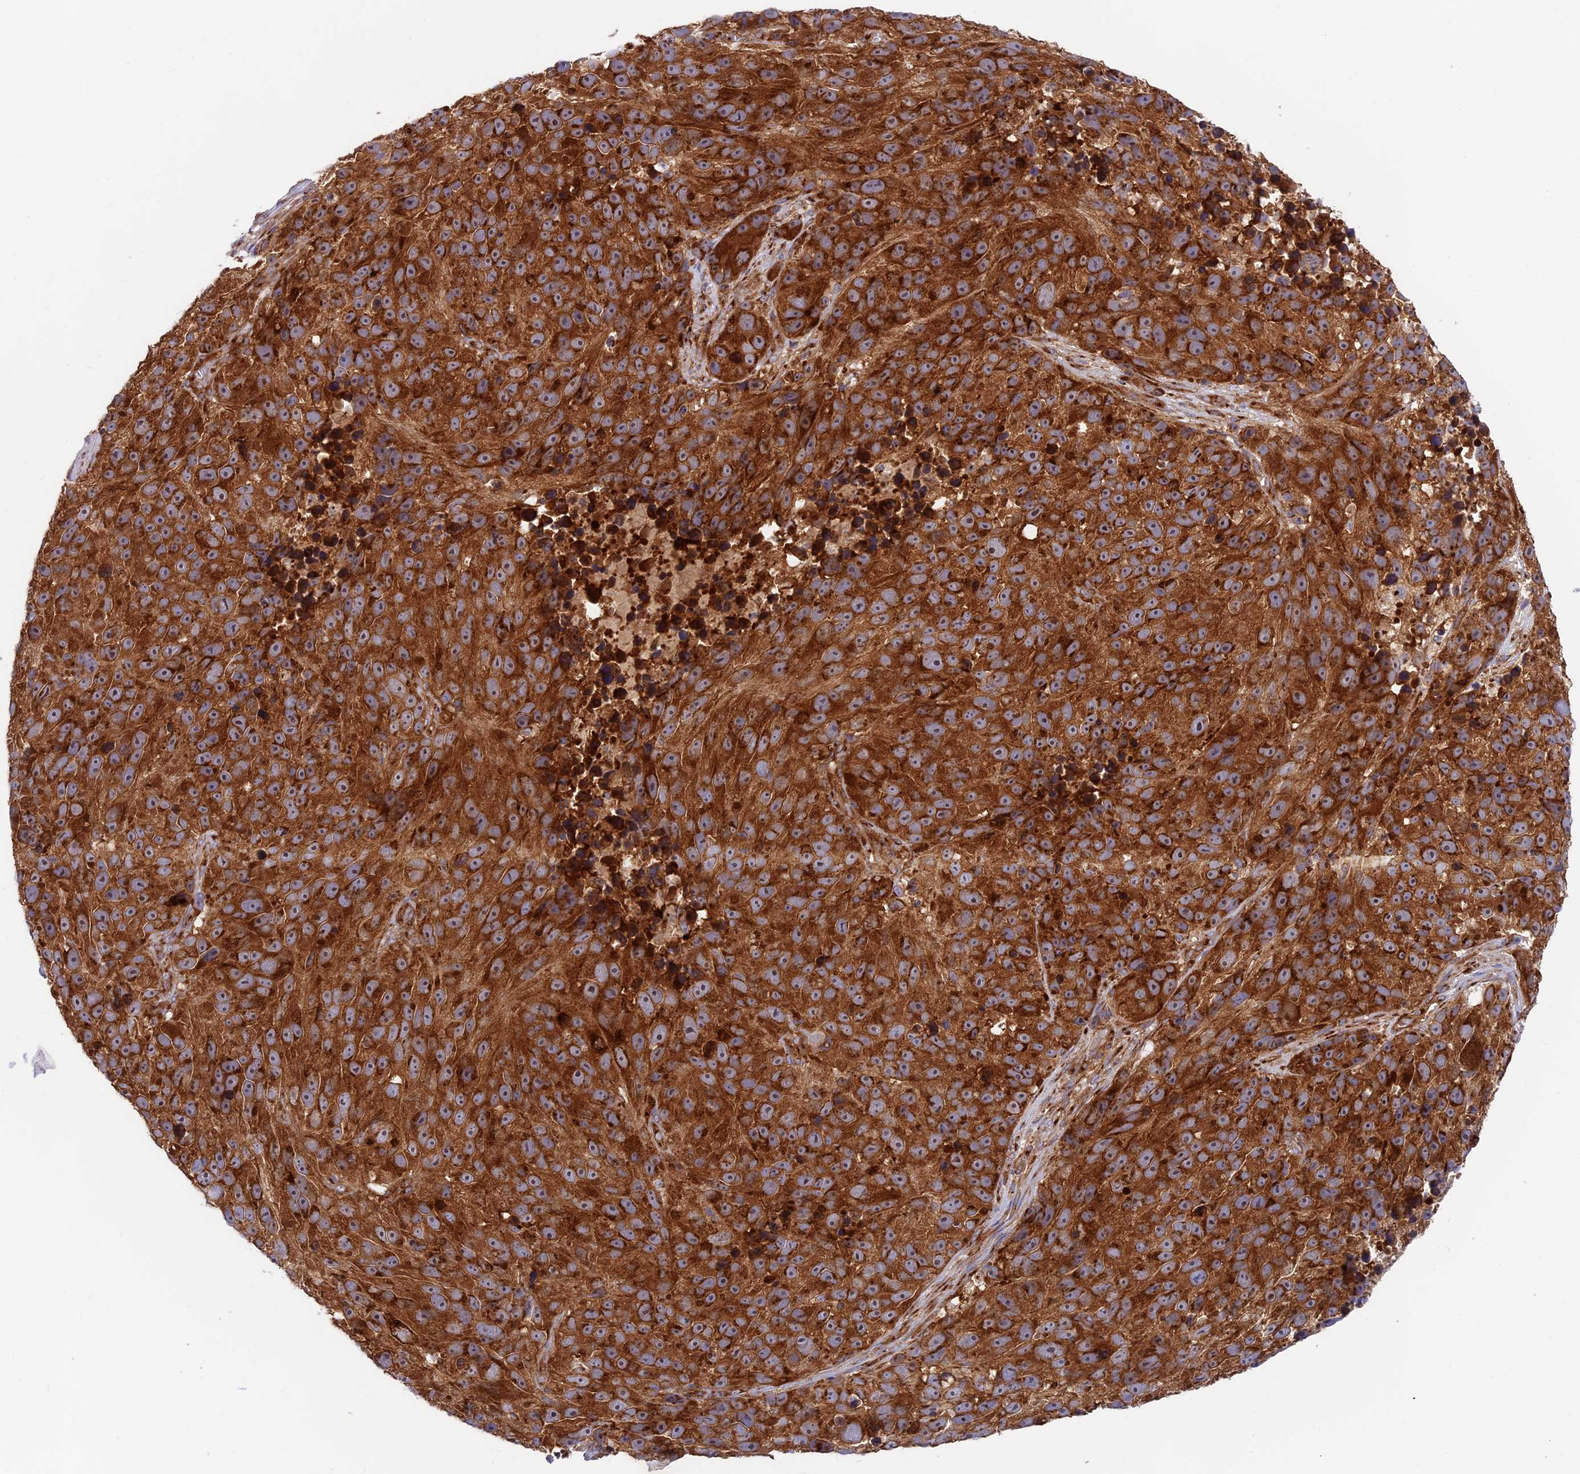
{"staining": {"intensity": "strong", "quantity": ">75%", "location": "cytoplasmic/membranous"}, "tissue": "melanoma", "cell_type": "Tumor cells", "image_type": "cancer", "snomed": [{"axis": "morphology", "description": "Malignant melanoma, NOS"}, {"axis": "topography", "description": "Skin"}], "caption": "High-power microscopy captured an IHC histopathology image of malignant melanoma, revealing strong cytoplasmic/membranous positivity in about >75% of tumor cells.", "gene": "GOLGA3", "patient": {"sex": "male", "age": 84}}